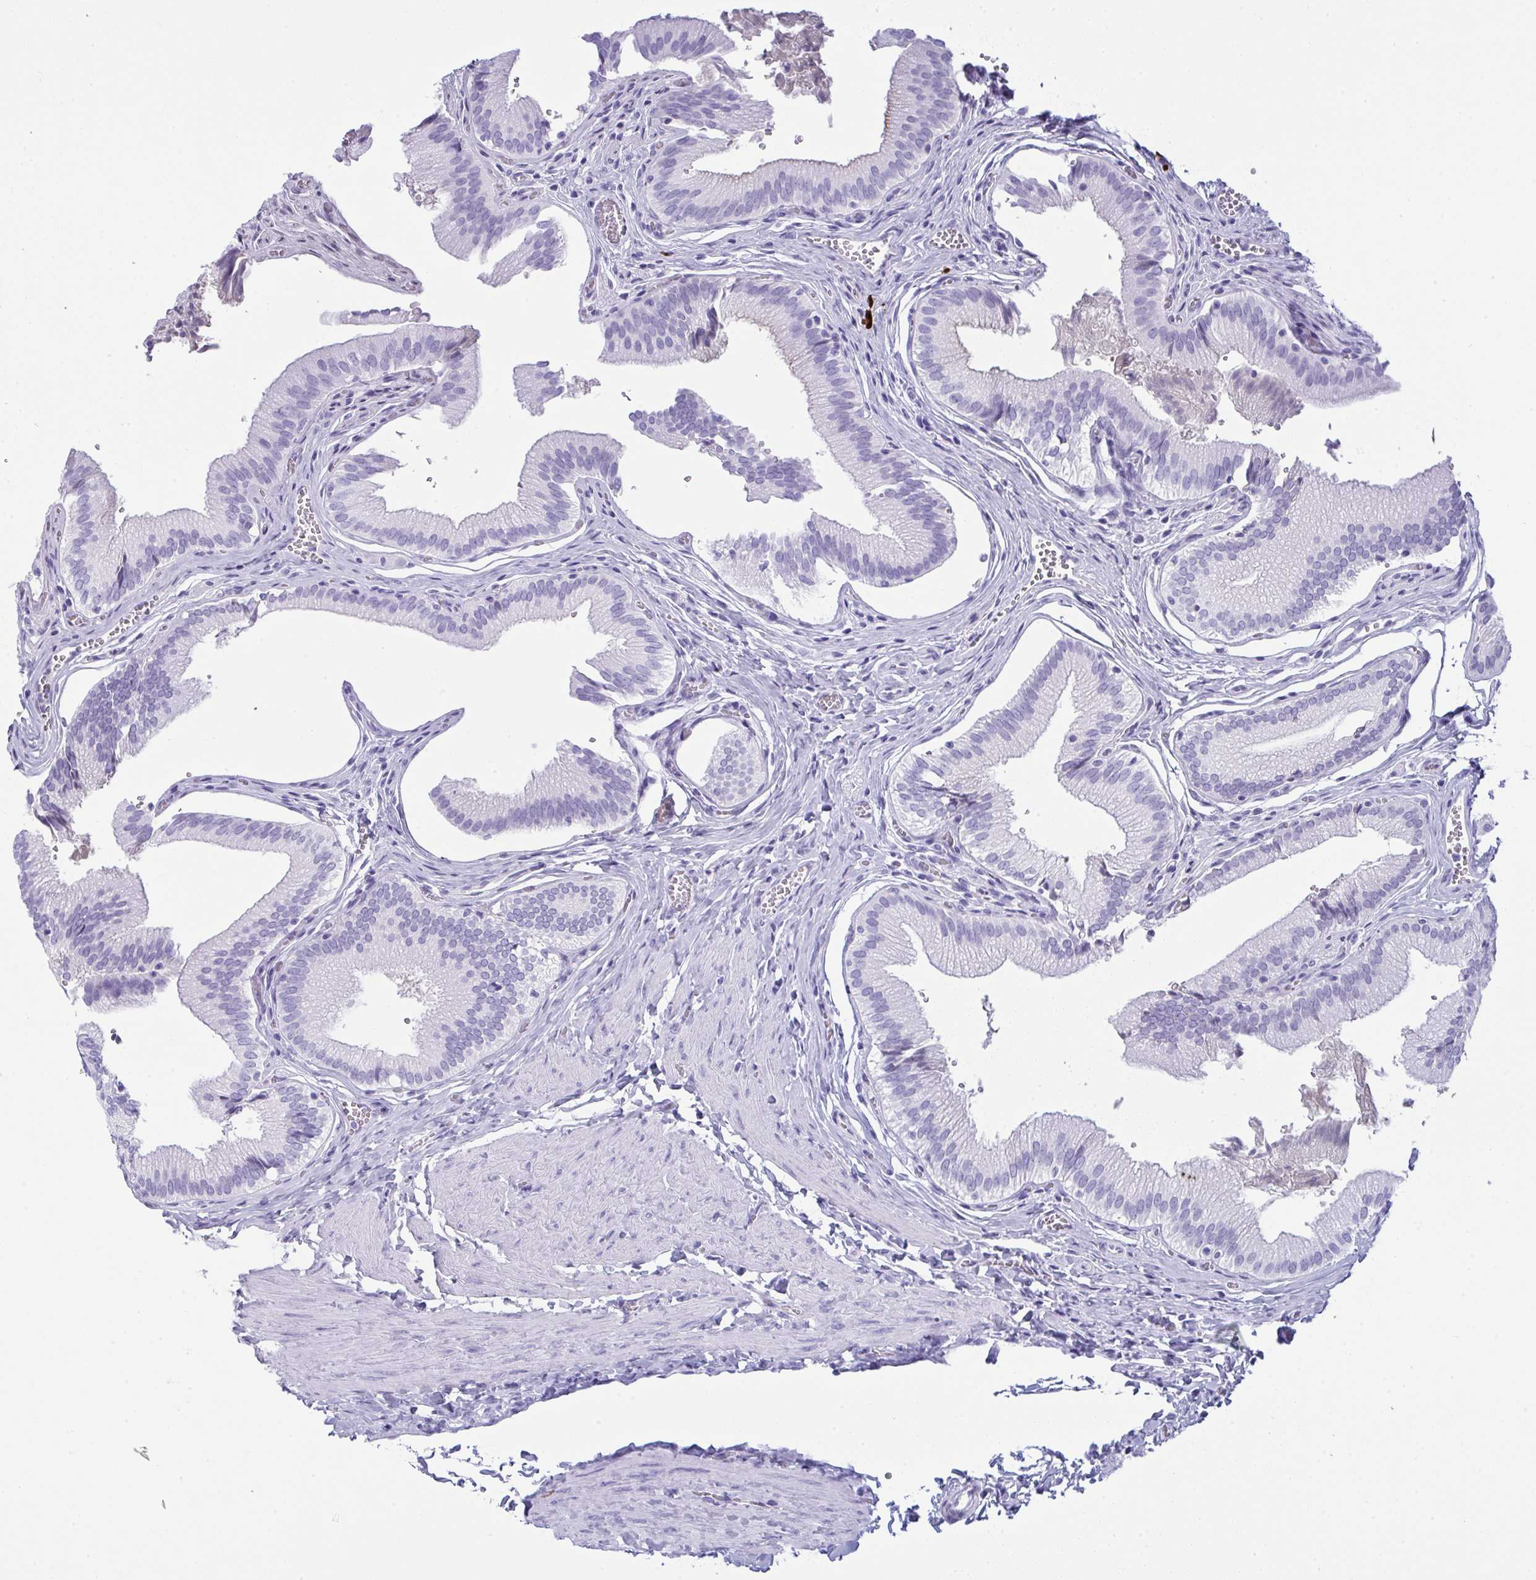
{"staining": {"intensity": "negative", "quantity": "none", "location": "none"}, "tissue": "gallbladder", "cell_type": "Glandular cells", "image_type": "normal", "snomed": [{"axis": "morphology", "description": "Normal tissue, NOS"}, {"axis": "topography", "description": "Gallbladder"}, {"axis": "topography", "description": "Peripheral nerve tissue"}], "caption": "High power microscopy image of an immunohistochemistry image of benign gallbladder, revealing no significant expression in glandular cells.", "gene": "JCHAIN", "patient": {"sex": "male", "age": 17}}